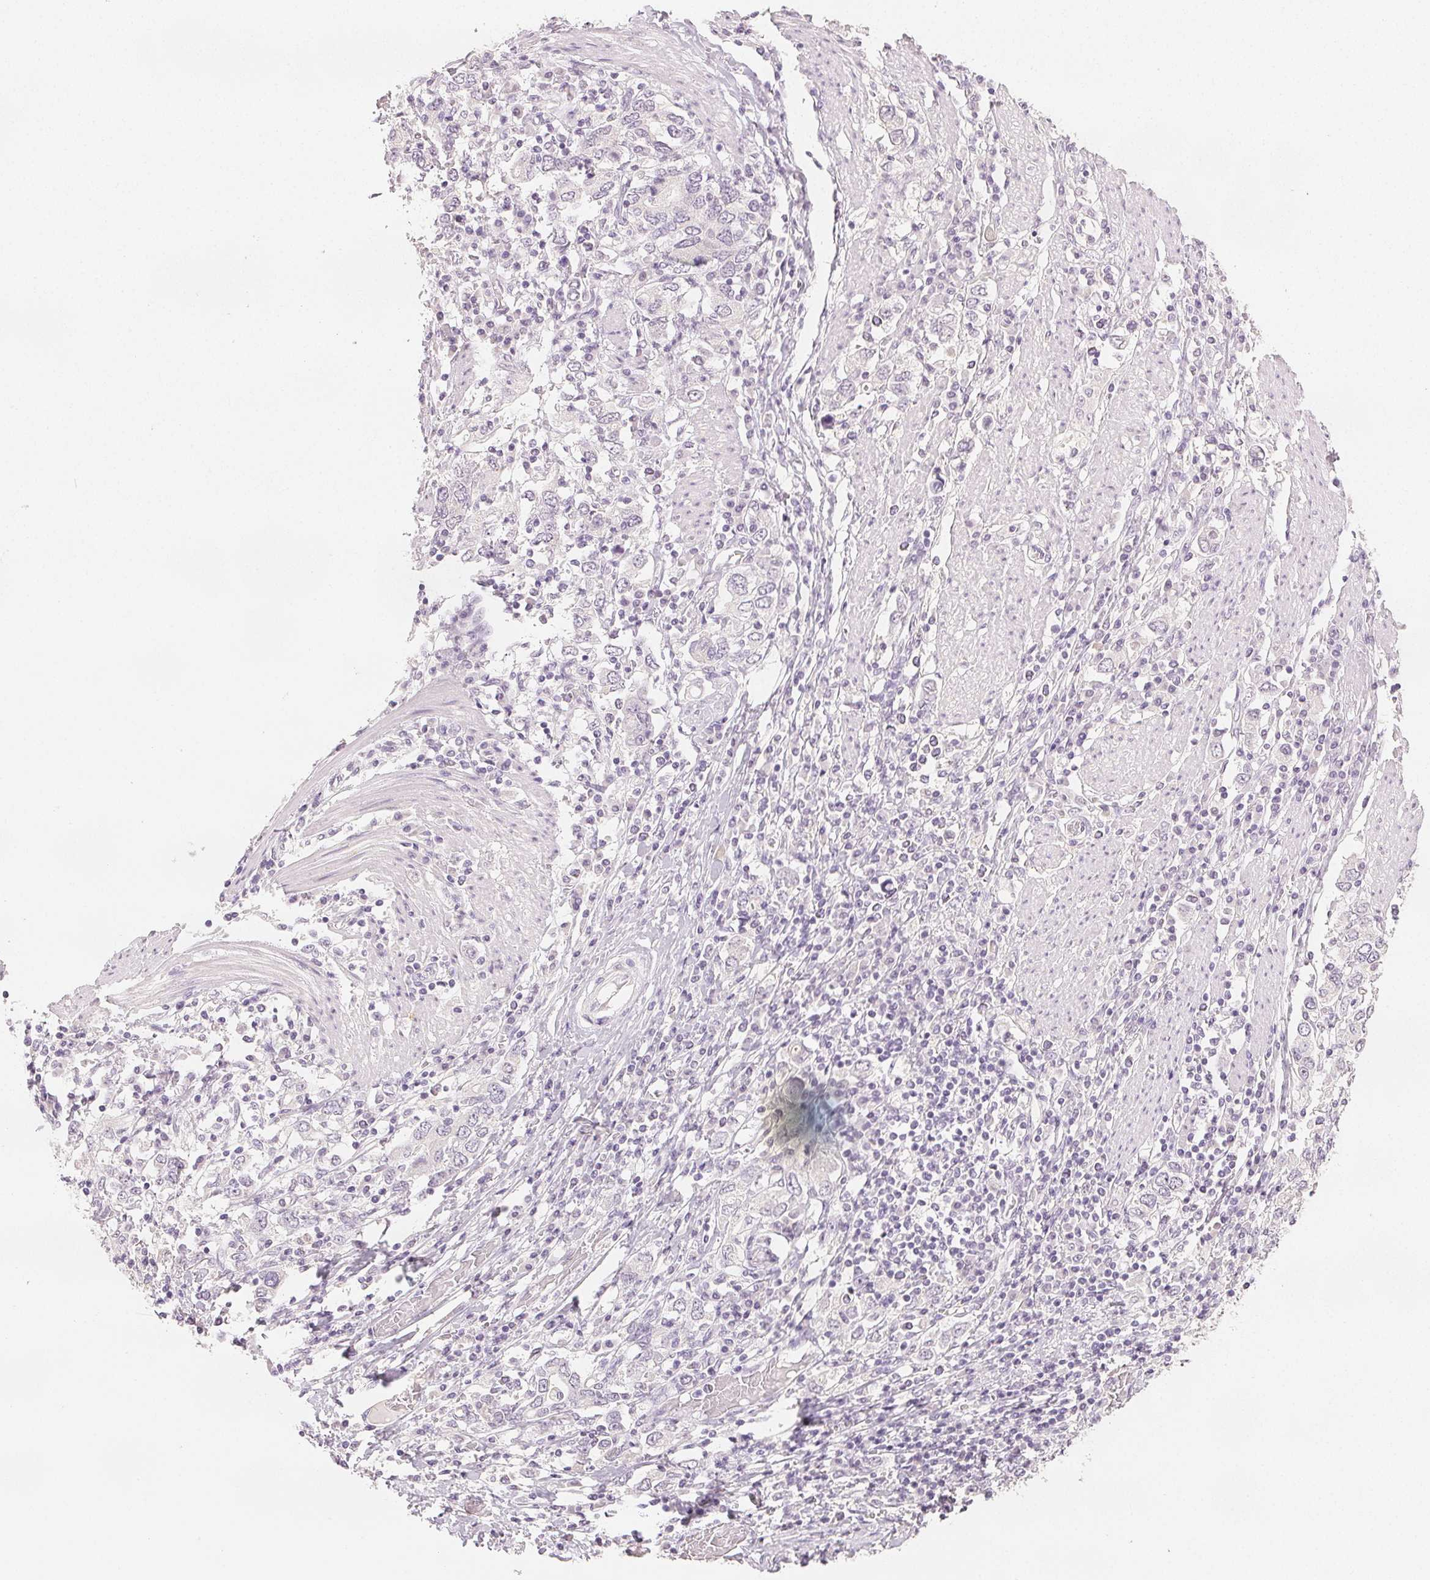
{"staining": {"intensity": "negative", "quantity": "none", "location": "none"}, "tissue": "stomach cancer", "cell_type": "Tumor cells", "image_type": "cancer", "snomed": [{"axis": "morphology", "description": "Adenocarcinoma, NOS"}, {"axis": "topography", "description": "Stomach, upper"}, {"axis": "topography", "description": "Stomach"}], "caption": "Micrograph shows no significant protein positivity in tumor cells of adenocarcinoma (stomach).", "gene": "SCGN", "patient": {"sex": "male", "age": 62}}